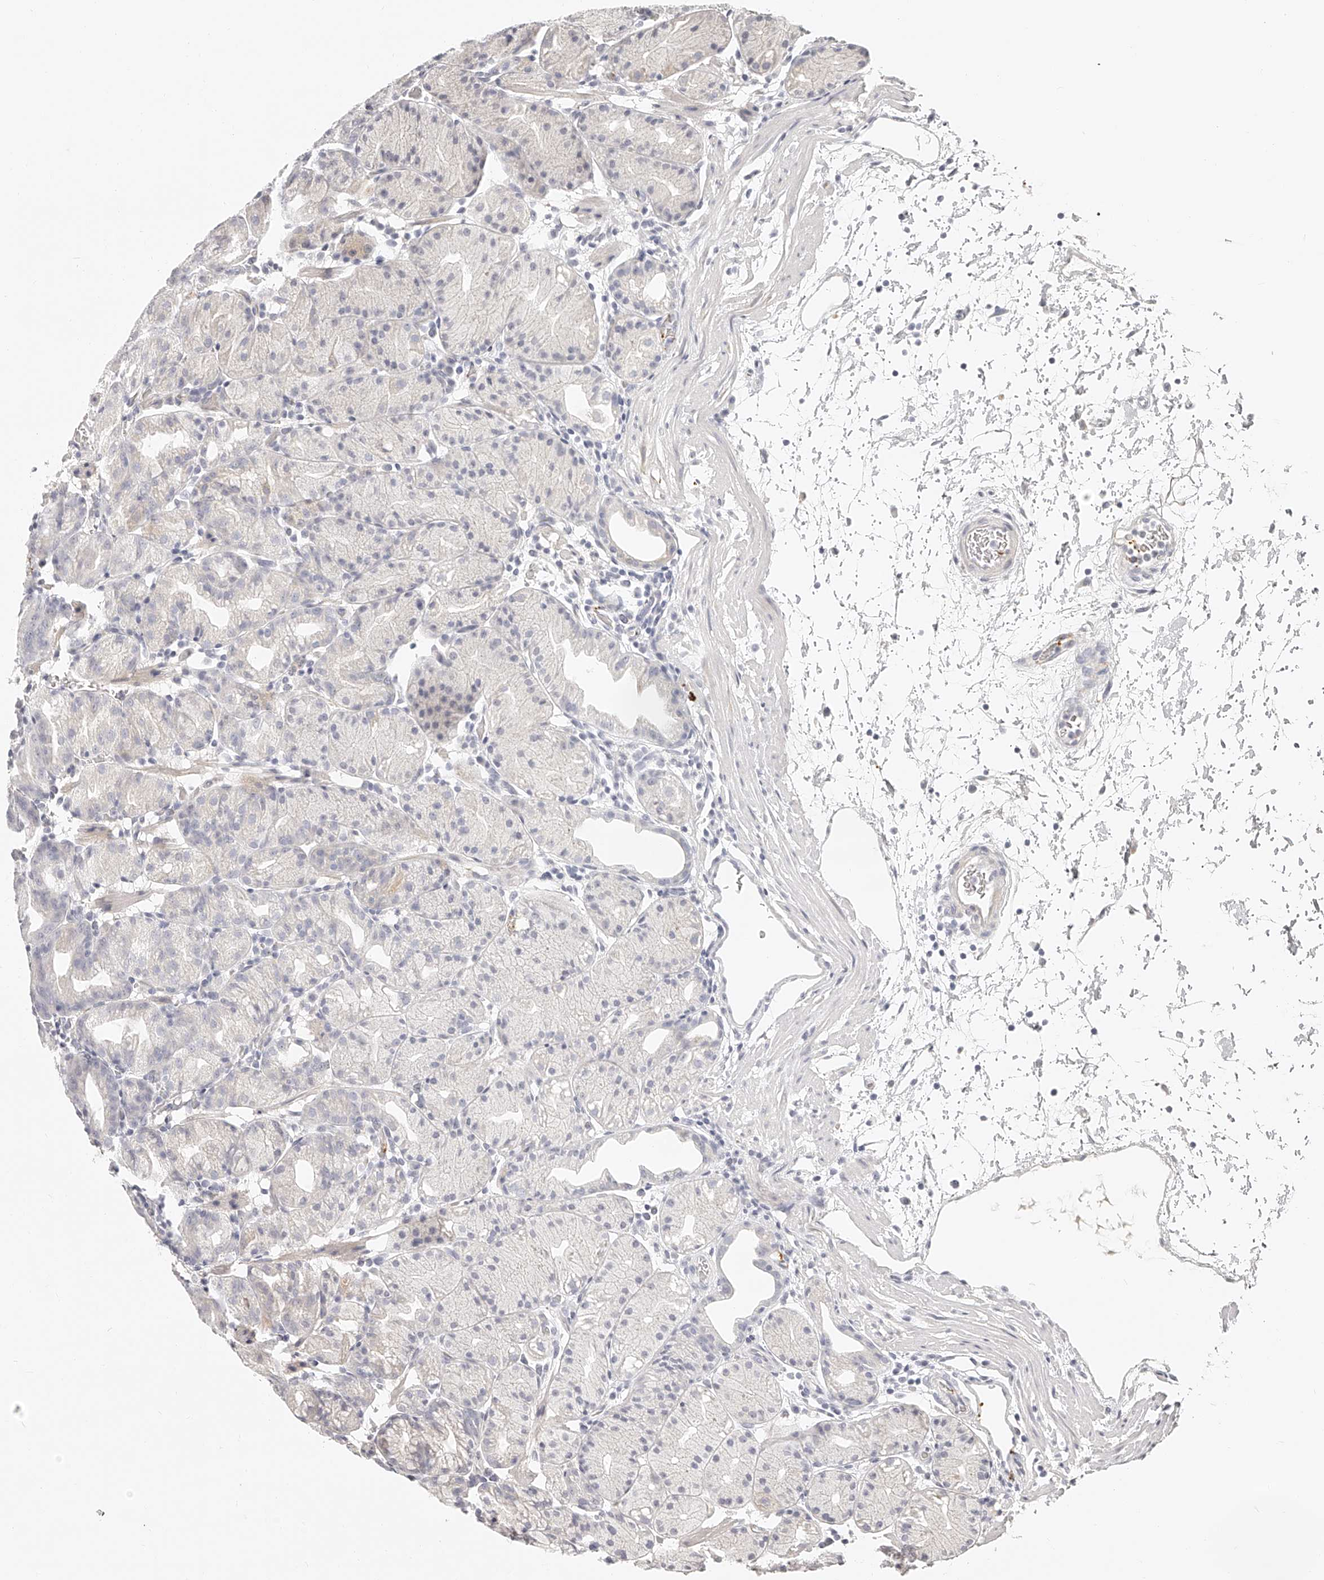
{"staining": {"intensity": "negative", "quantity": "none", "location": "none"}, "tissue": "stomach", "cell_type": "Glandular cells", "image_type": "normal", "snomed": [{"axis": "morphology", "description": "Normal tissue, NOS"}, {"axis": "topography", "description": "Stomach, upper"}], "caption": "IHC of normal human stomach displays no positivity in glandular cells. (DAB IHC visualized using brightfield microscopy, high magnification).", "gene": "ITGB3", "patient": {"sex": "male", "age": 48}}